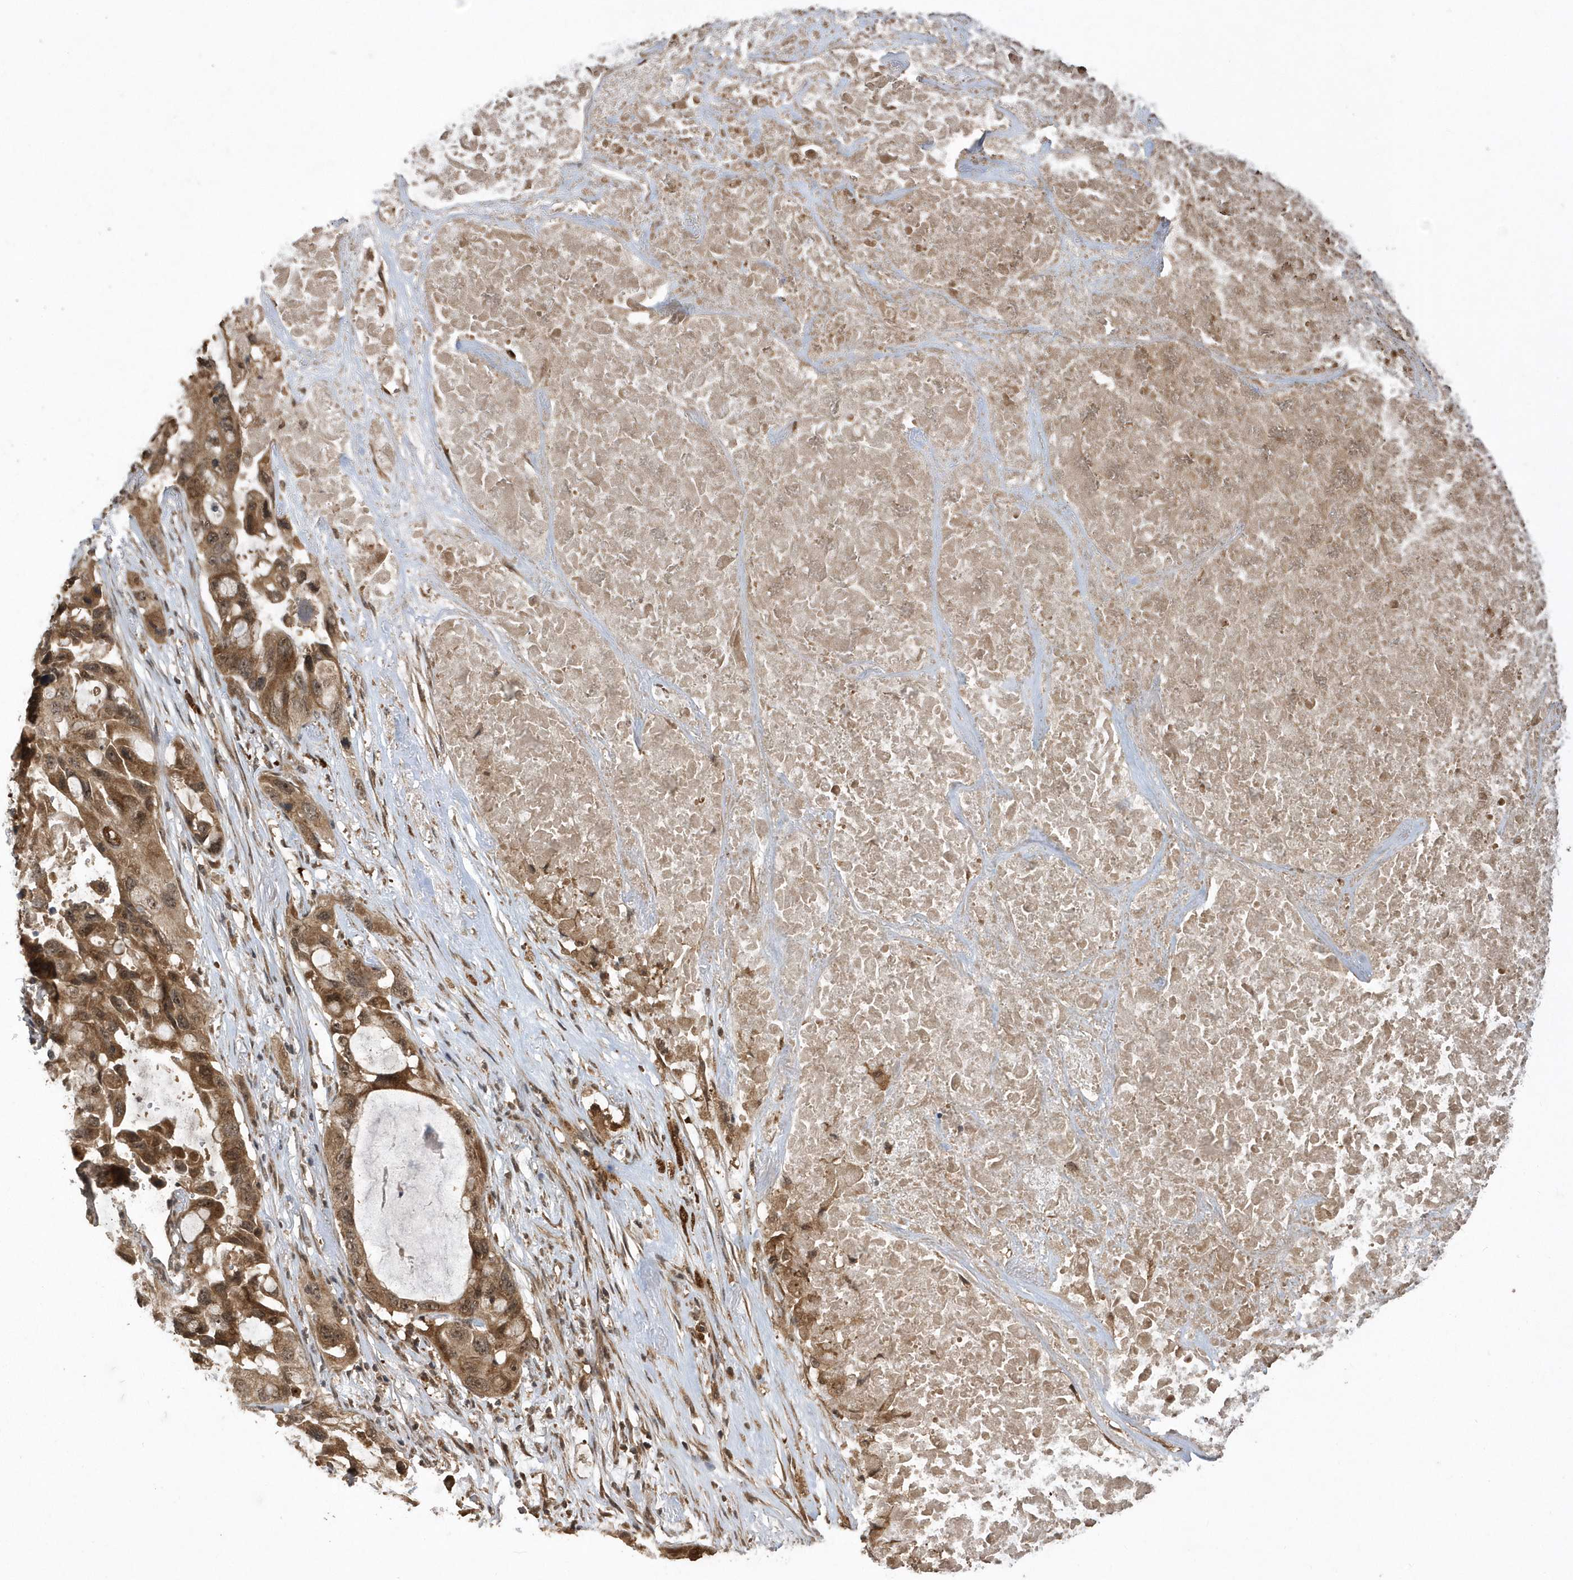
{"staining": {"intensity": "moderate", "quantity": ">75%", "location": "cytoplasmic/membranous"}, "tissue": "lung cancer", "cell_type": "Tumor cells", "image_type": "cancer", "snomed": [{"axis": "morphology", "description": "Squamous cell carcinoma, NOS"}, {"axis": "topography", "description": "Lung"}], "caption": "Moderate cytoplasmic/membranous staining for a protein is appreciated in about >75% of tumor cells of squamous cell carcinoma (lung) using immunohistochemistry (IHC).", "gene": "WASHC5", "patient": {"sex": "female", "age": 73}}